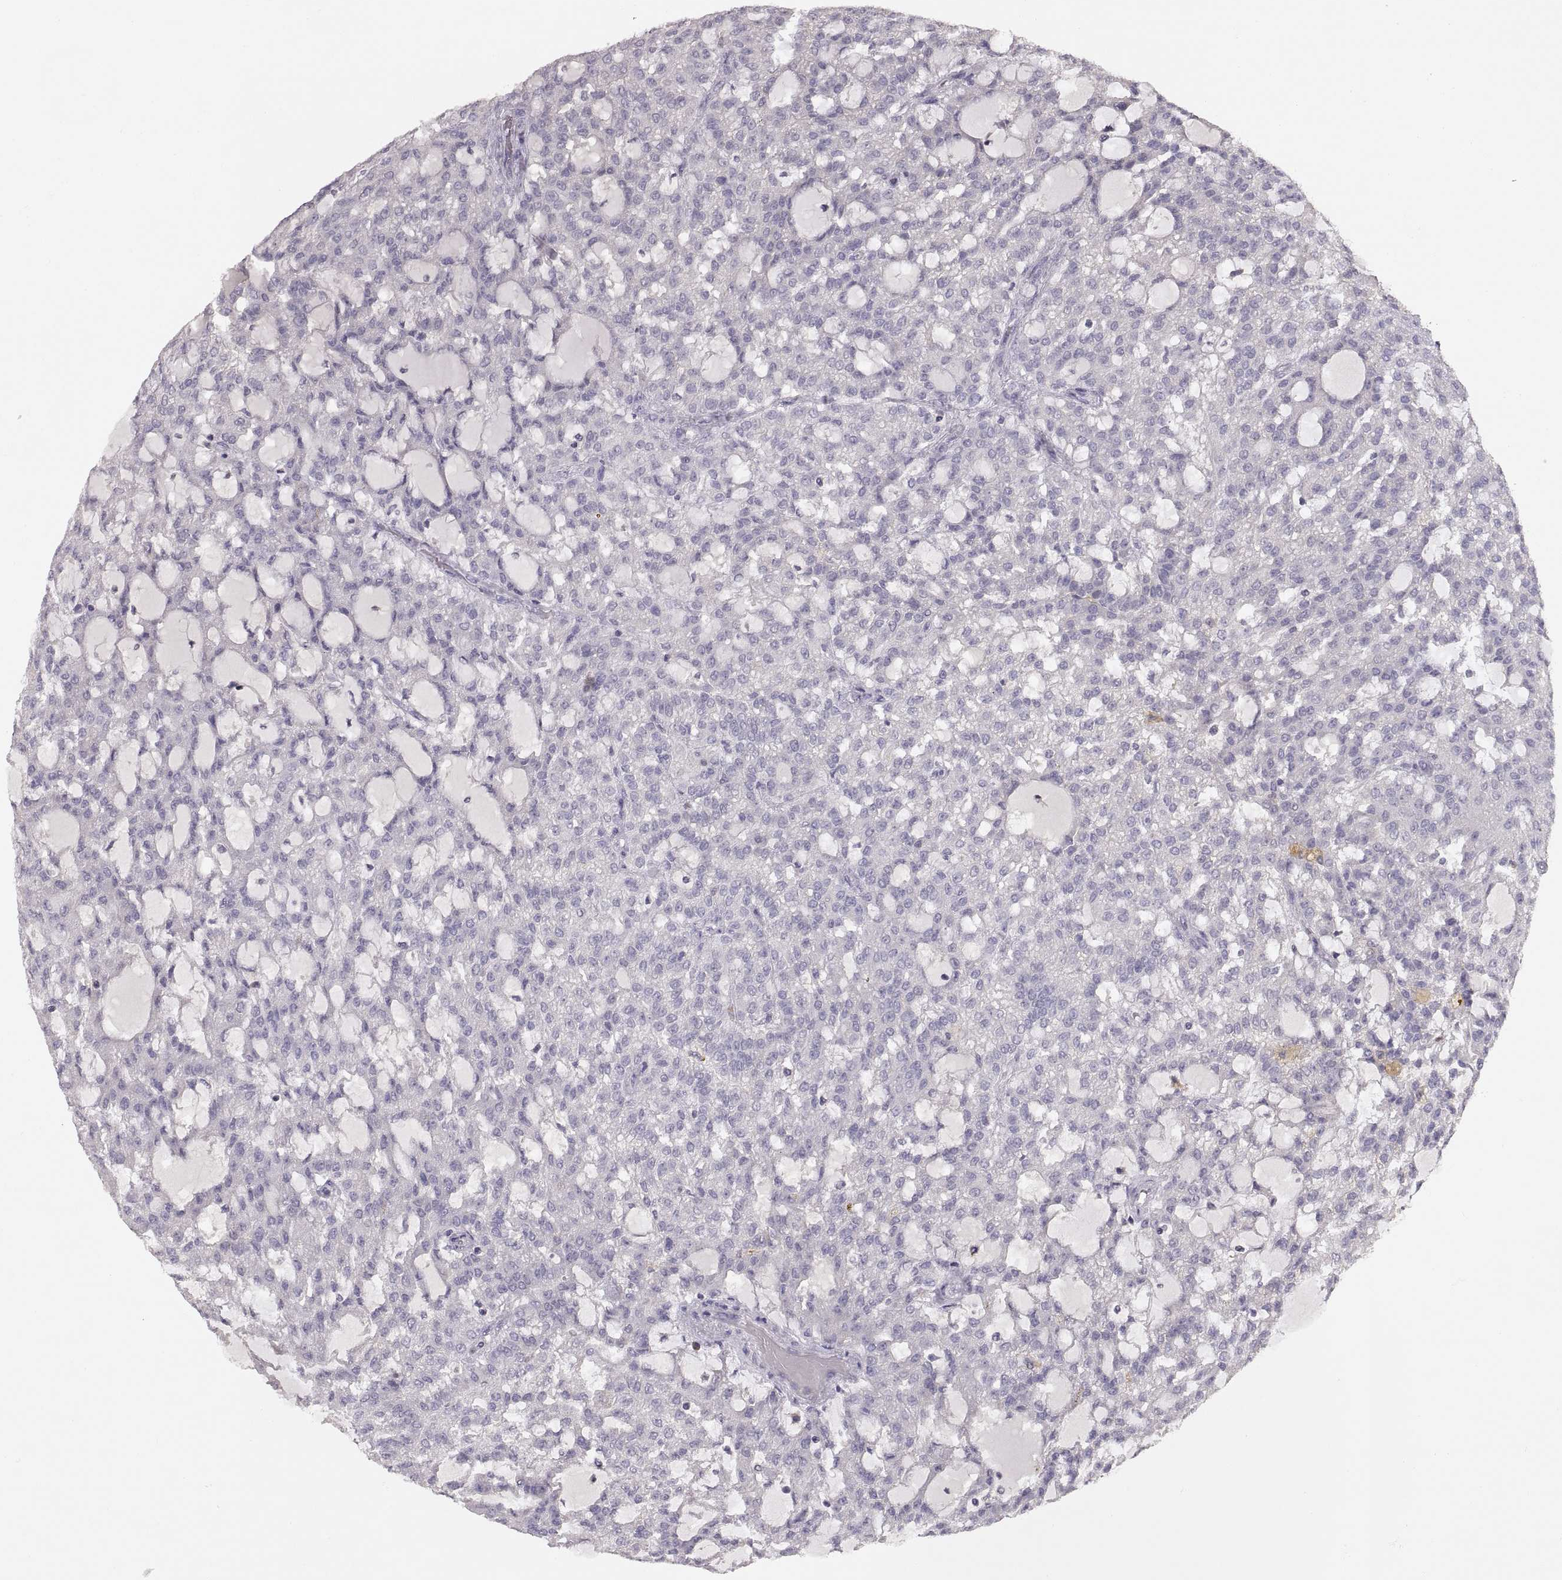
{"staining": {"intensity": "negative", "quantity": "none", "location": "none"}, "tissue": "renal cancer", "cell_type": "Tumor cells", "image_type": "cancer", "snomed": [{"axis": "morphology", "description": "Adenocarcinoma, NOS"}, {"axis": "topography", "description": "Kidney"}], "caption": "This is an immunohistochemistry image of human adenocarcinoma (renal). There is no staining in tumor cells.", "gene": "ADAM11", "patient": {"sex": "male", "age": 63}}